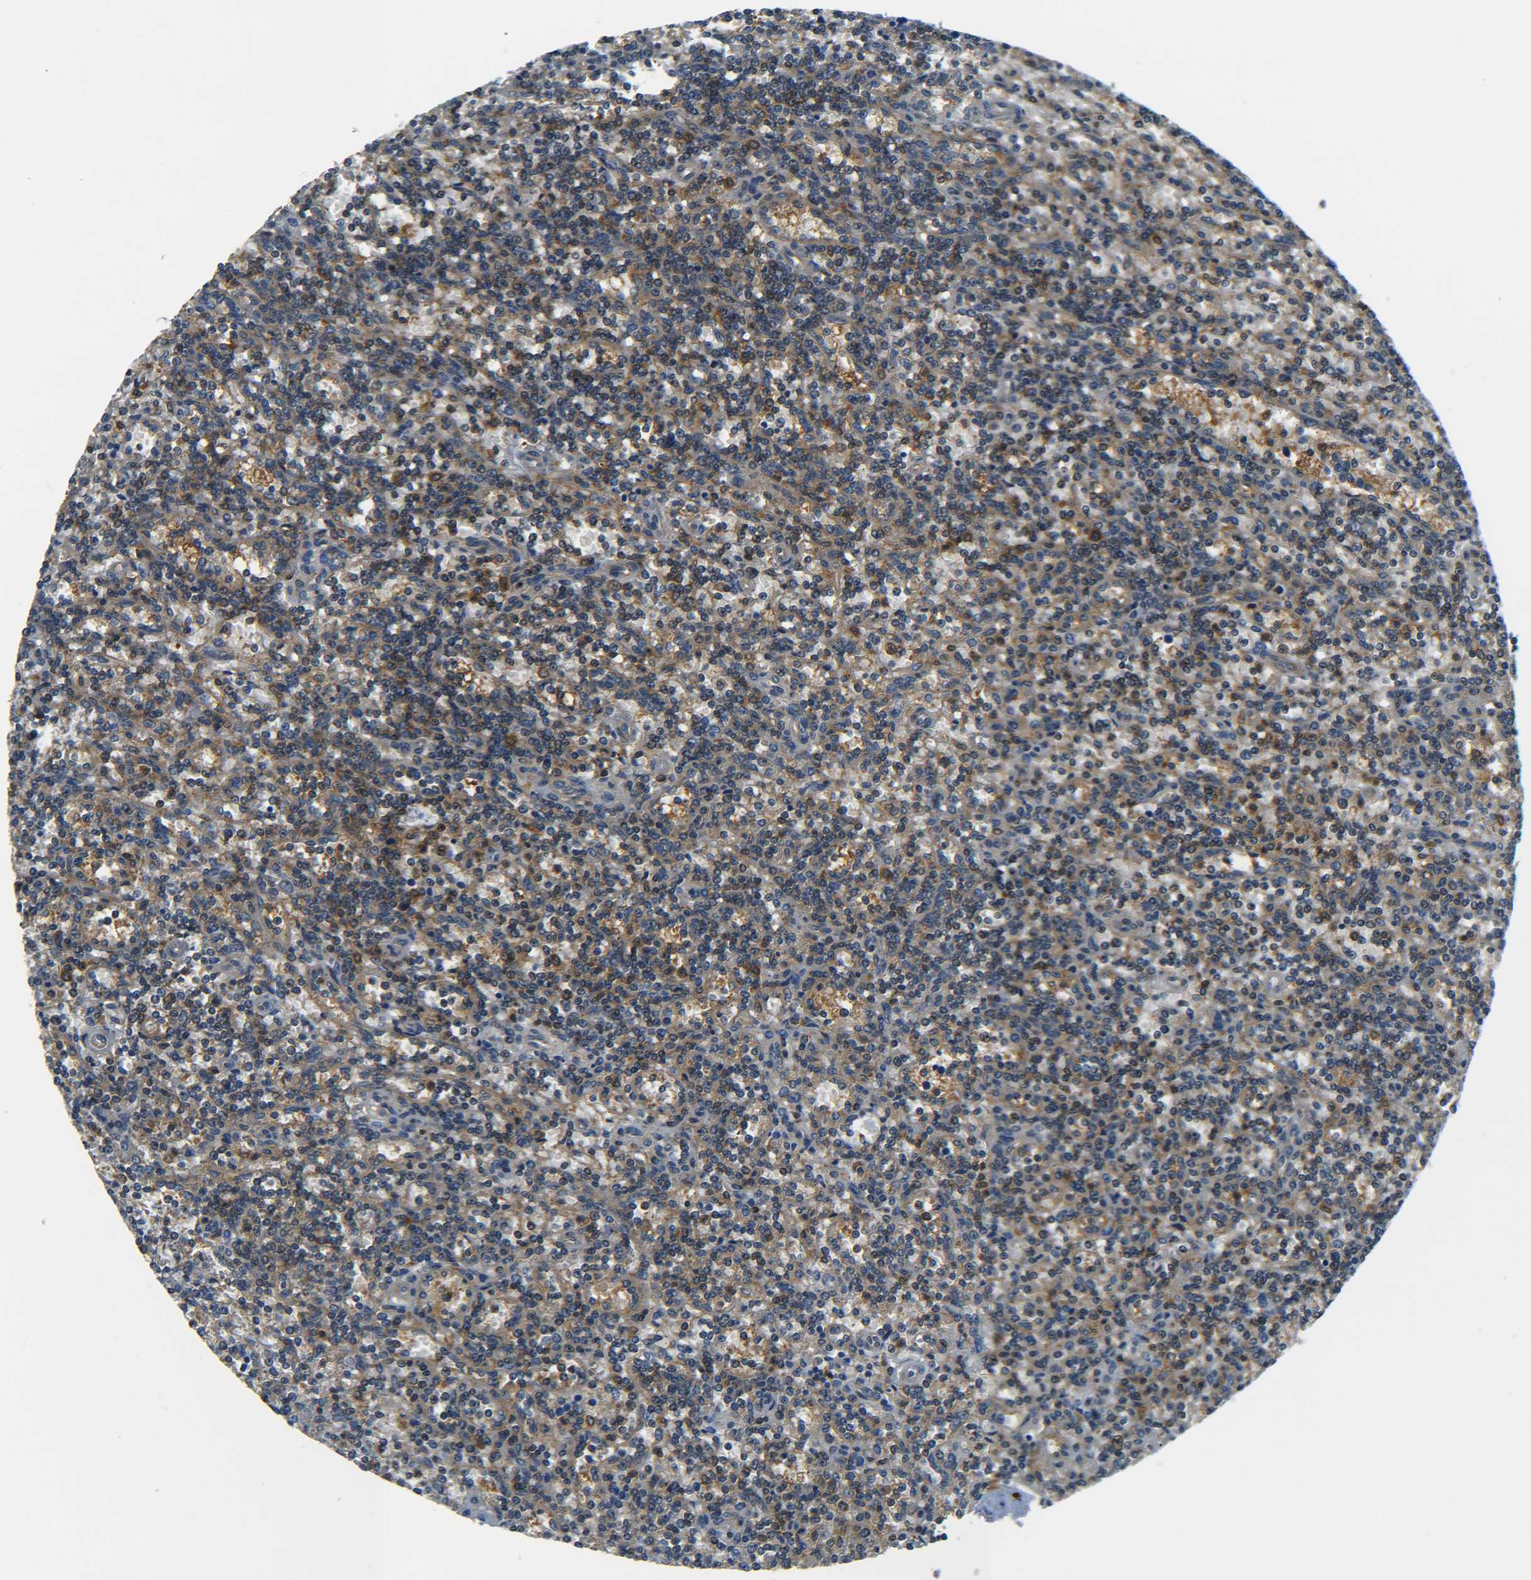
{"staining": {"intensity": "weak", "quantity": ">75%", "location": "cytoplasmic/membranous"}, "tissue": "lymphoma", "cell_type": "Tumor cells", "image_type": "cancer", "snomed": [{"axis": "morphology", "description": "Malignant lymphoma, non-Hodgkin's type, Low grade"}, {"axis": "topography", "description": "Spleen"}], "caption": "IHC image of neoplastic tissue: human lymphoma stained using immunohistochemistry demonstrates low levels of weak protein expression localized specifically in the cytoplasmic/membranous of tumor cells, appearing as a cytoplasmic/membranous brown color.", "gene": "PREB", "patient": {"sex": "male", "age": 73}}